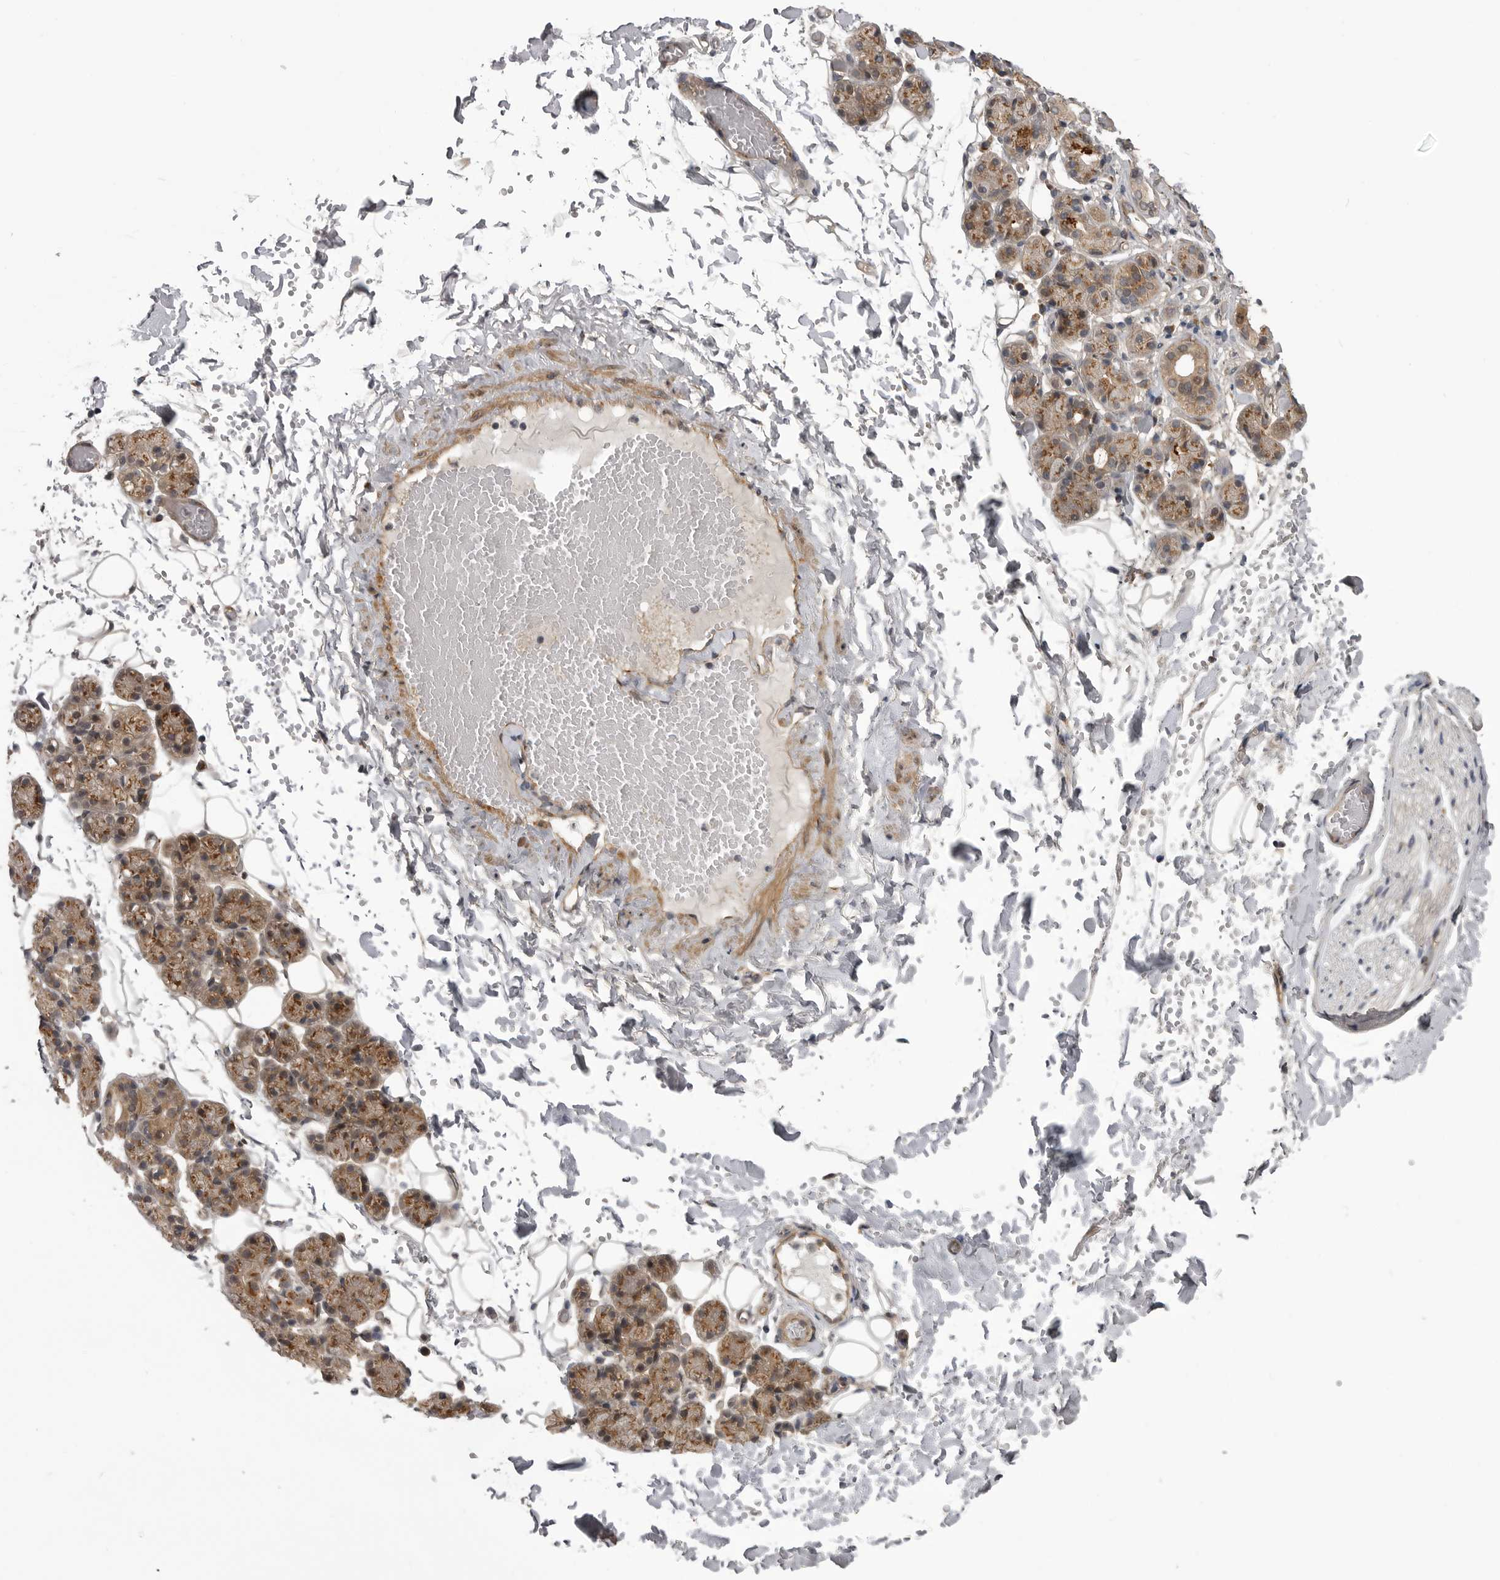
{"staining": {"intensity": "moderate", "quantity": ">75%", "location": "cytoplasmic/membranous"}, "tissue": "salivary gland", "cell_type": "Glandular cells", "image_type": "normal", "snomed": [{"axis": "morphology", "description": "Normal tissue, NOS"}, {"axis": "topography", "description": "Salivary gland"}], "caption": "Immunohistochemical staining of benign salivary gland demonstrates >75% levels of moderate cytoplasmic/membranous protein staining in approximately >75% of glandular cells. The protein of interest is shown in brown color, while the nuclei are stained blue.", "gene": "PDCL", "patient": {"sex": "male", "age": 63}}